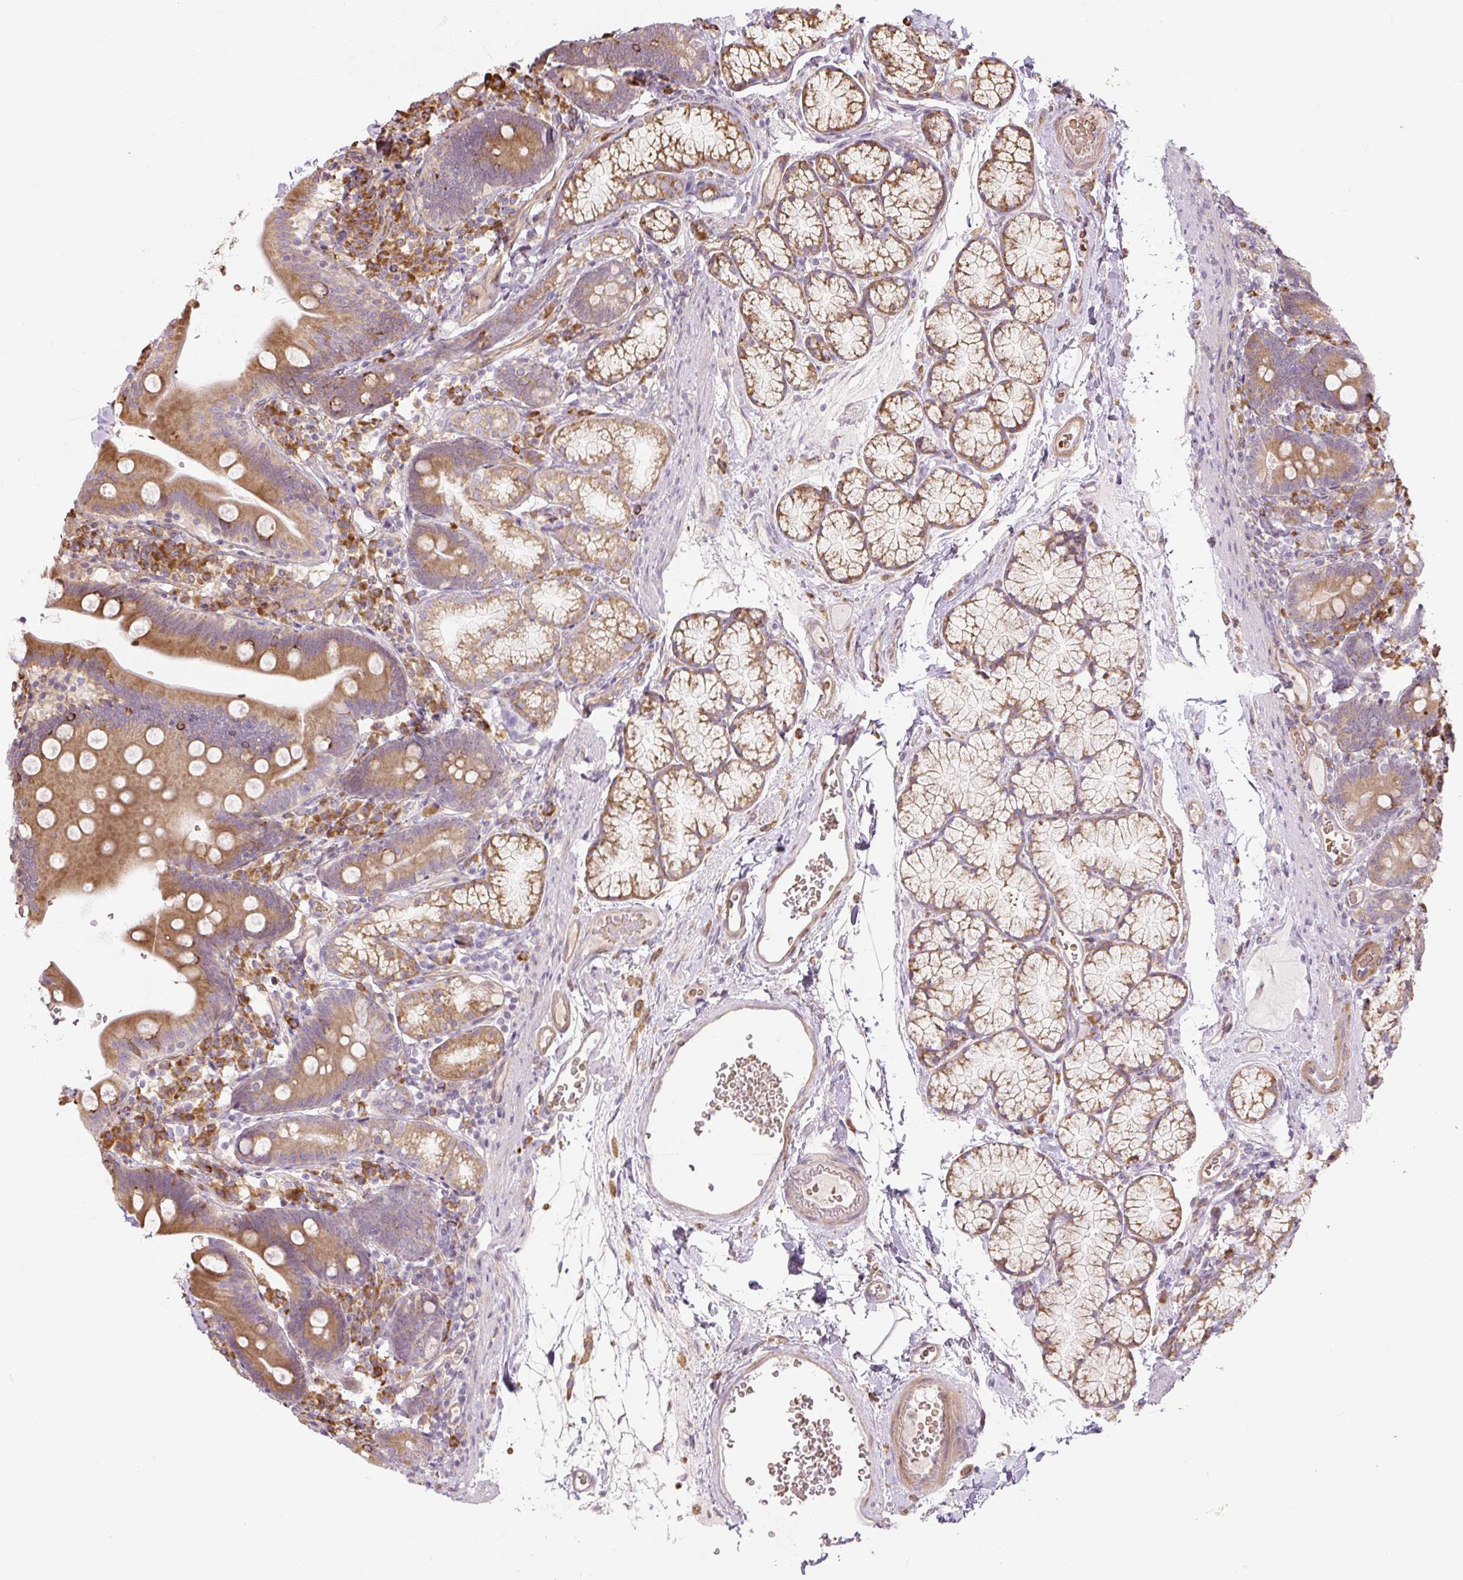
{"staining": {"intensity": "moderate", "quantity": ">75%", "location": "cytoplasmic/membranous"}, "tissue": "duodenum", "cell_type": "Glandular cells", "image_type": "normal", "snomed": [{"axis": "morphology", "description": "Normal tissue, NOS"}, {"axis": "topography", "description": "Duodenum"}], "caption": "This photomicrograph shows immunohistochemistry staining of unremarkable human duodenum, with medium moderate cytoplasmic/membranous positivity in about >75% of glandular cells.", "gene": "RASA1", "patient": {"sex": "female", "age": 67}}